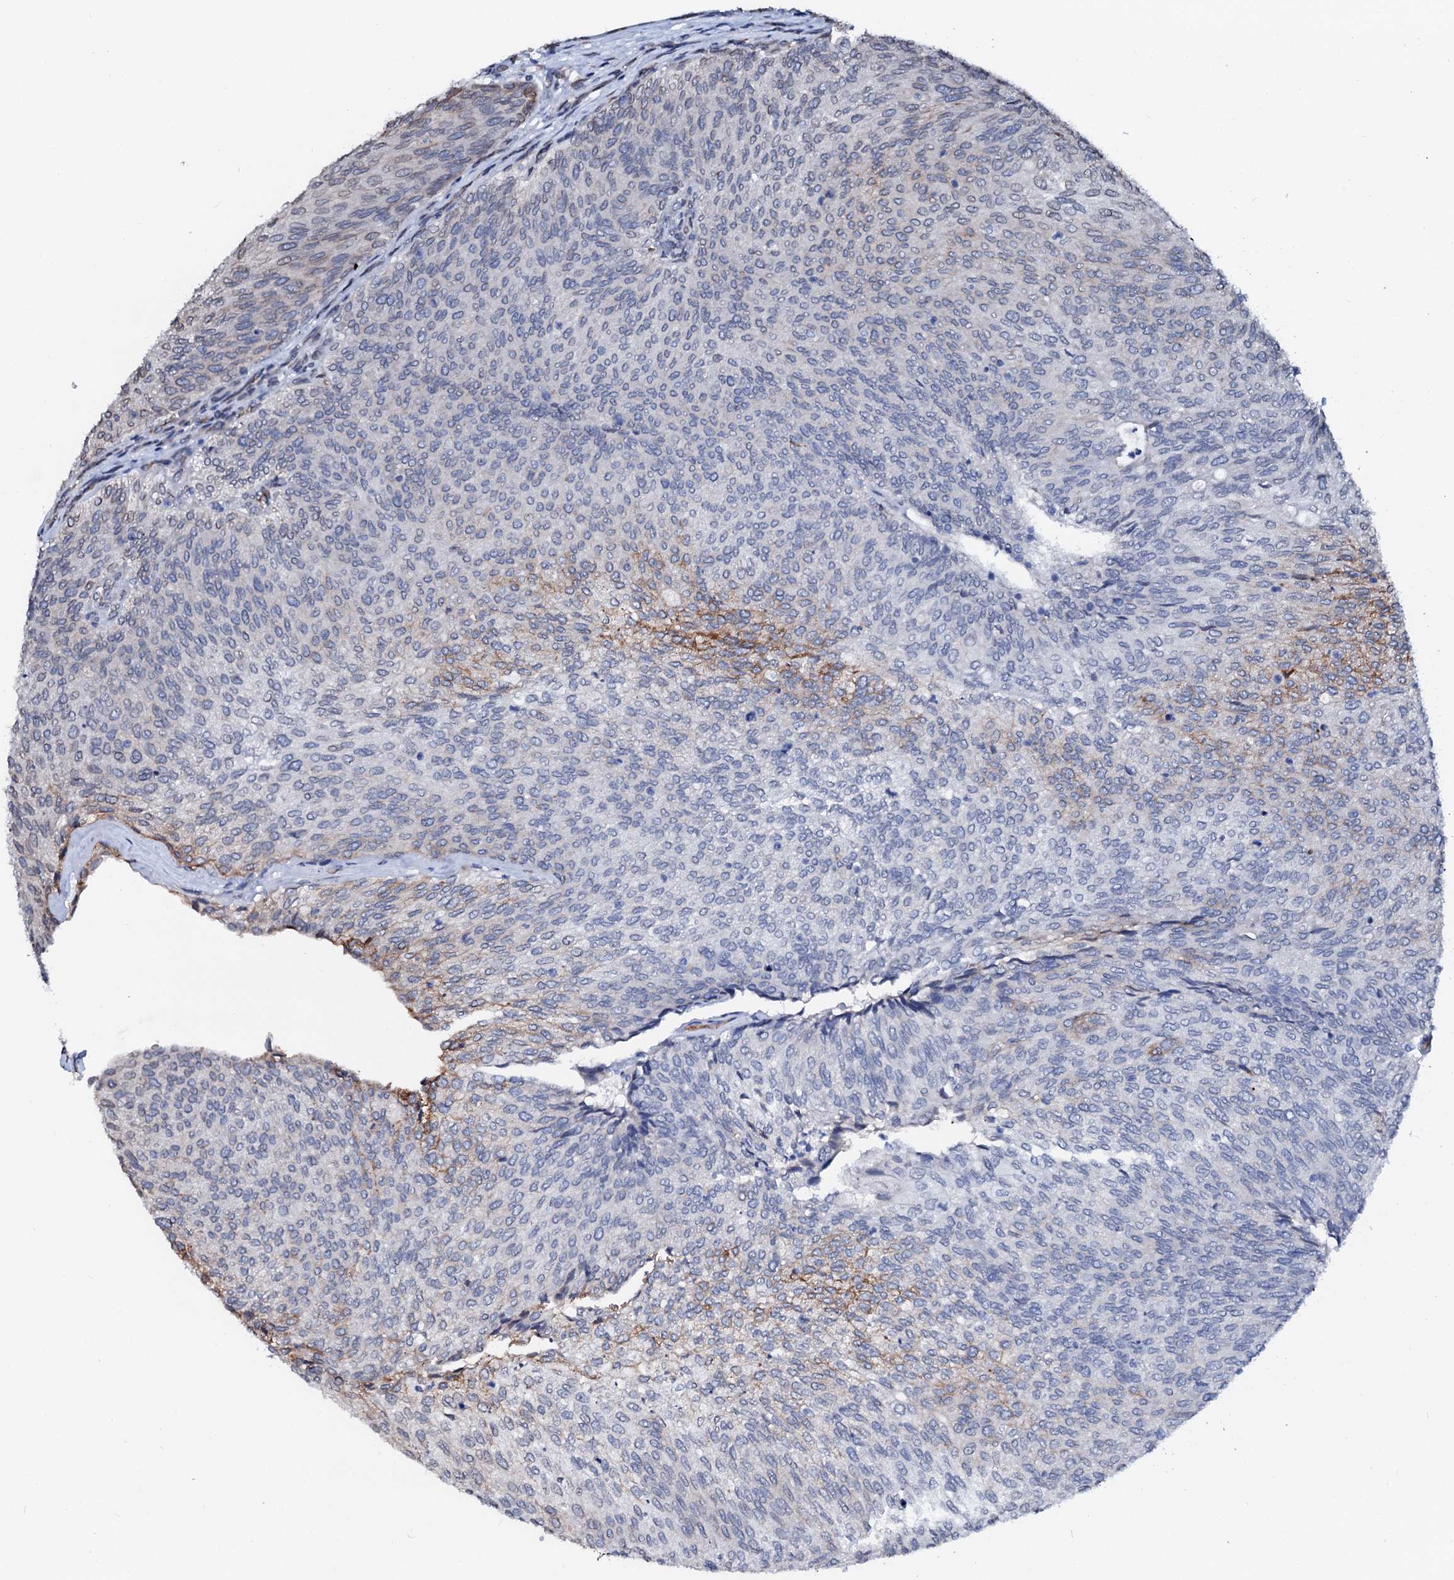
{"staining": {"intensity": "weak", "quantity": "<25%", "location": "cytoplasmic/membranous"}, "tissue": "urothelial cancer", "cell_type": "Tumor cells", "image_type": "cancer", "snomed": [{"axis": "morphology", "description": "Urothelial carcinoma, Low grade"}, {"axis": "topography", "description": "Urinary bladder"}], "caption": "The IHC histopathology image has no significant staining in tumor cells of urothelial cancer tissue.", "gene": "NRP2", "patient": {"sex": "female", "age": 79}}